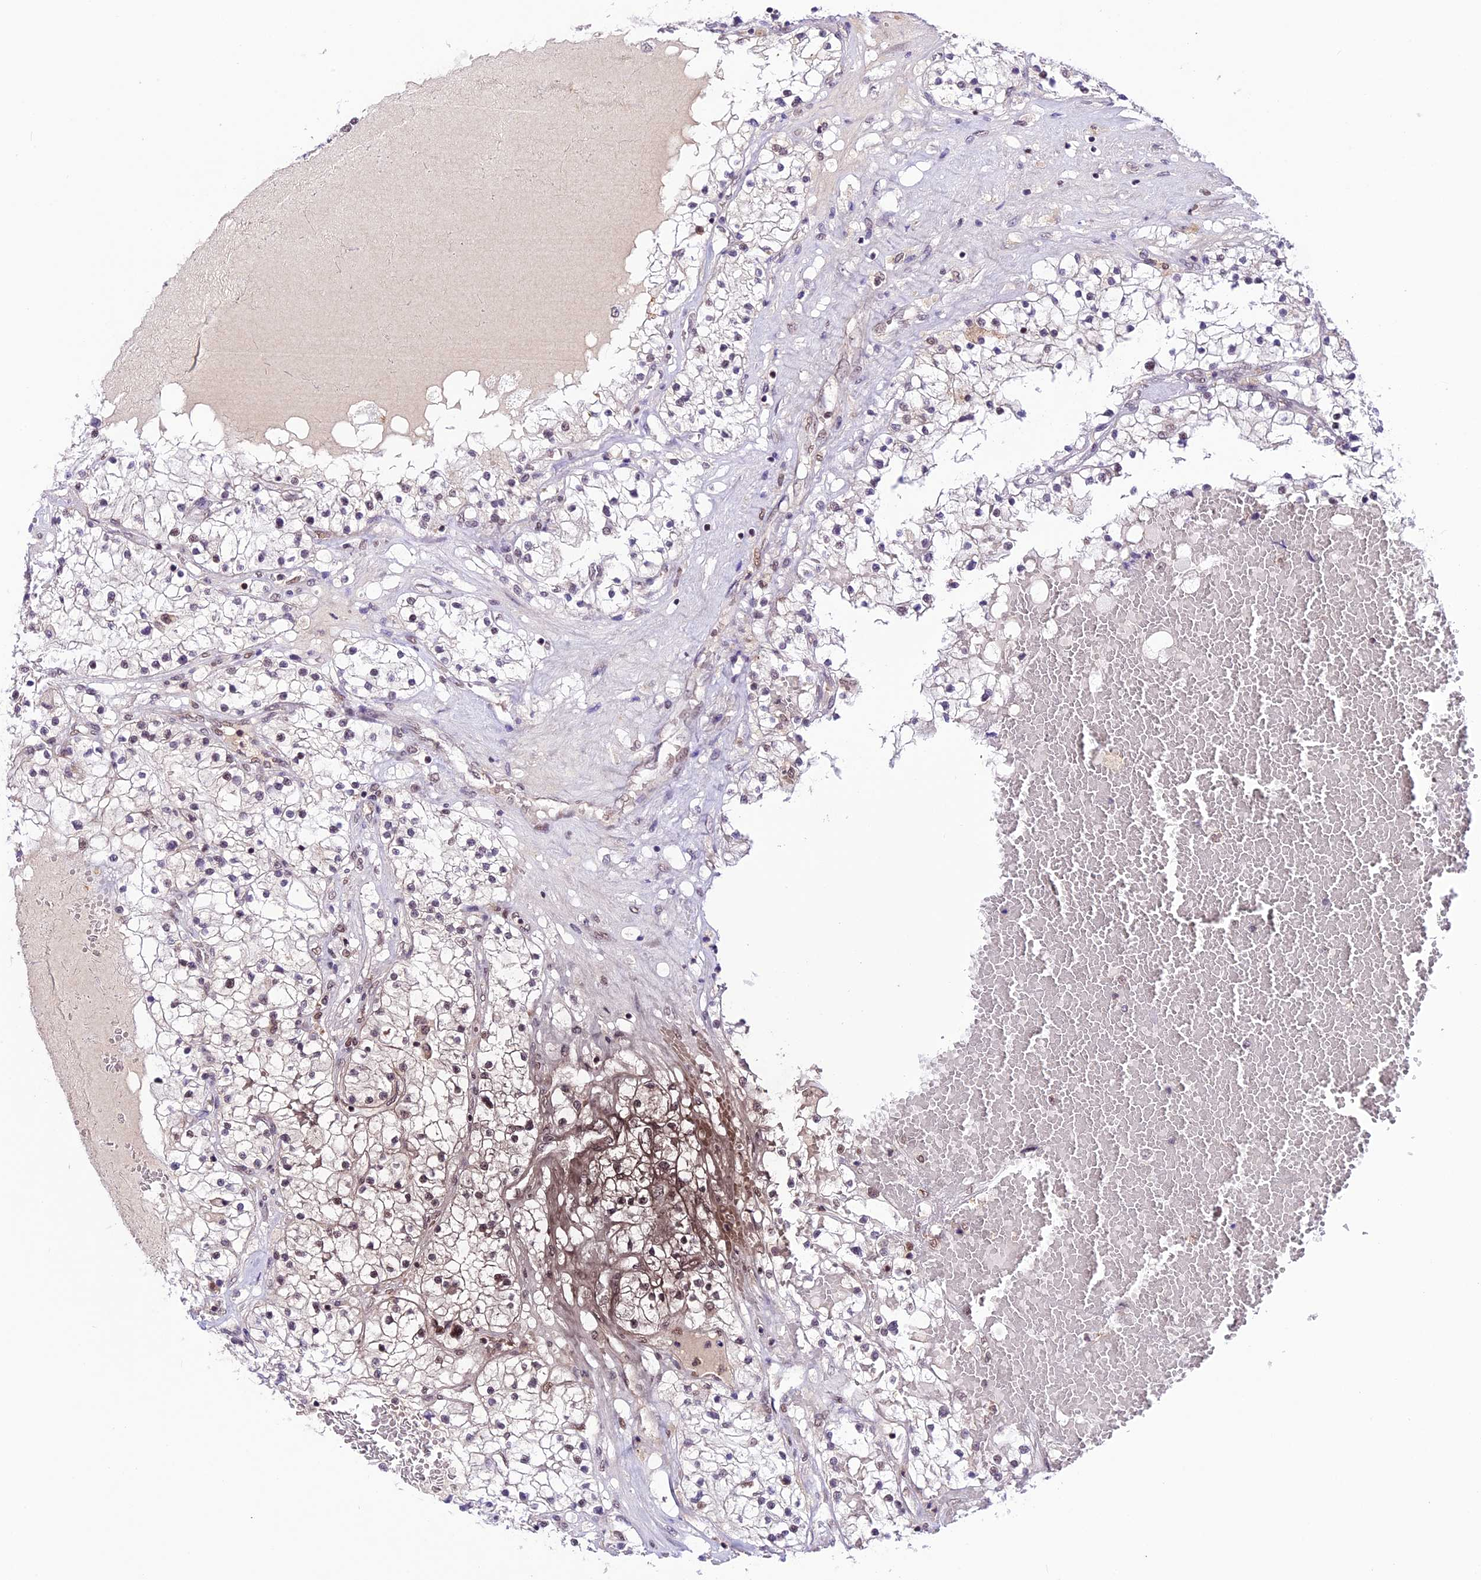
{"staining": {"intensity": "negative", "quantity": "none", "location": "none"}, "tissue": "renal cancer", "cell_type": "Tumor cells", "image_type": "cancer", "snomed": [{"axis": "morphology", "description": "Normal tissue, NOS"}, {"axis": "morphology", "description": "Adenocarcinoma, NOS"}, {"axis": "topography", "description": "Kidney"}], "caption": "Tumor cells are negative for brown protein staining in adenocarcinoma (renal). The staining is performed using DAB brown chromogen with nuclei counter-stained in using hematoxylin.", "gene": "SHKBP1", "patient": {"sex": "male", "age": 68}}